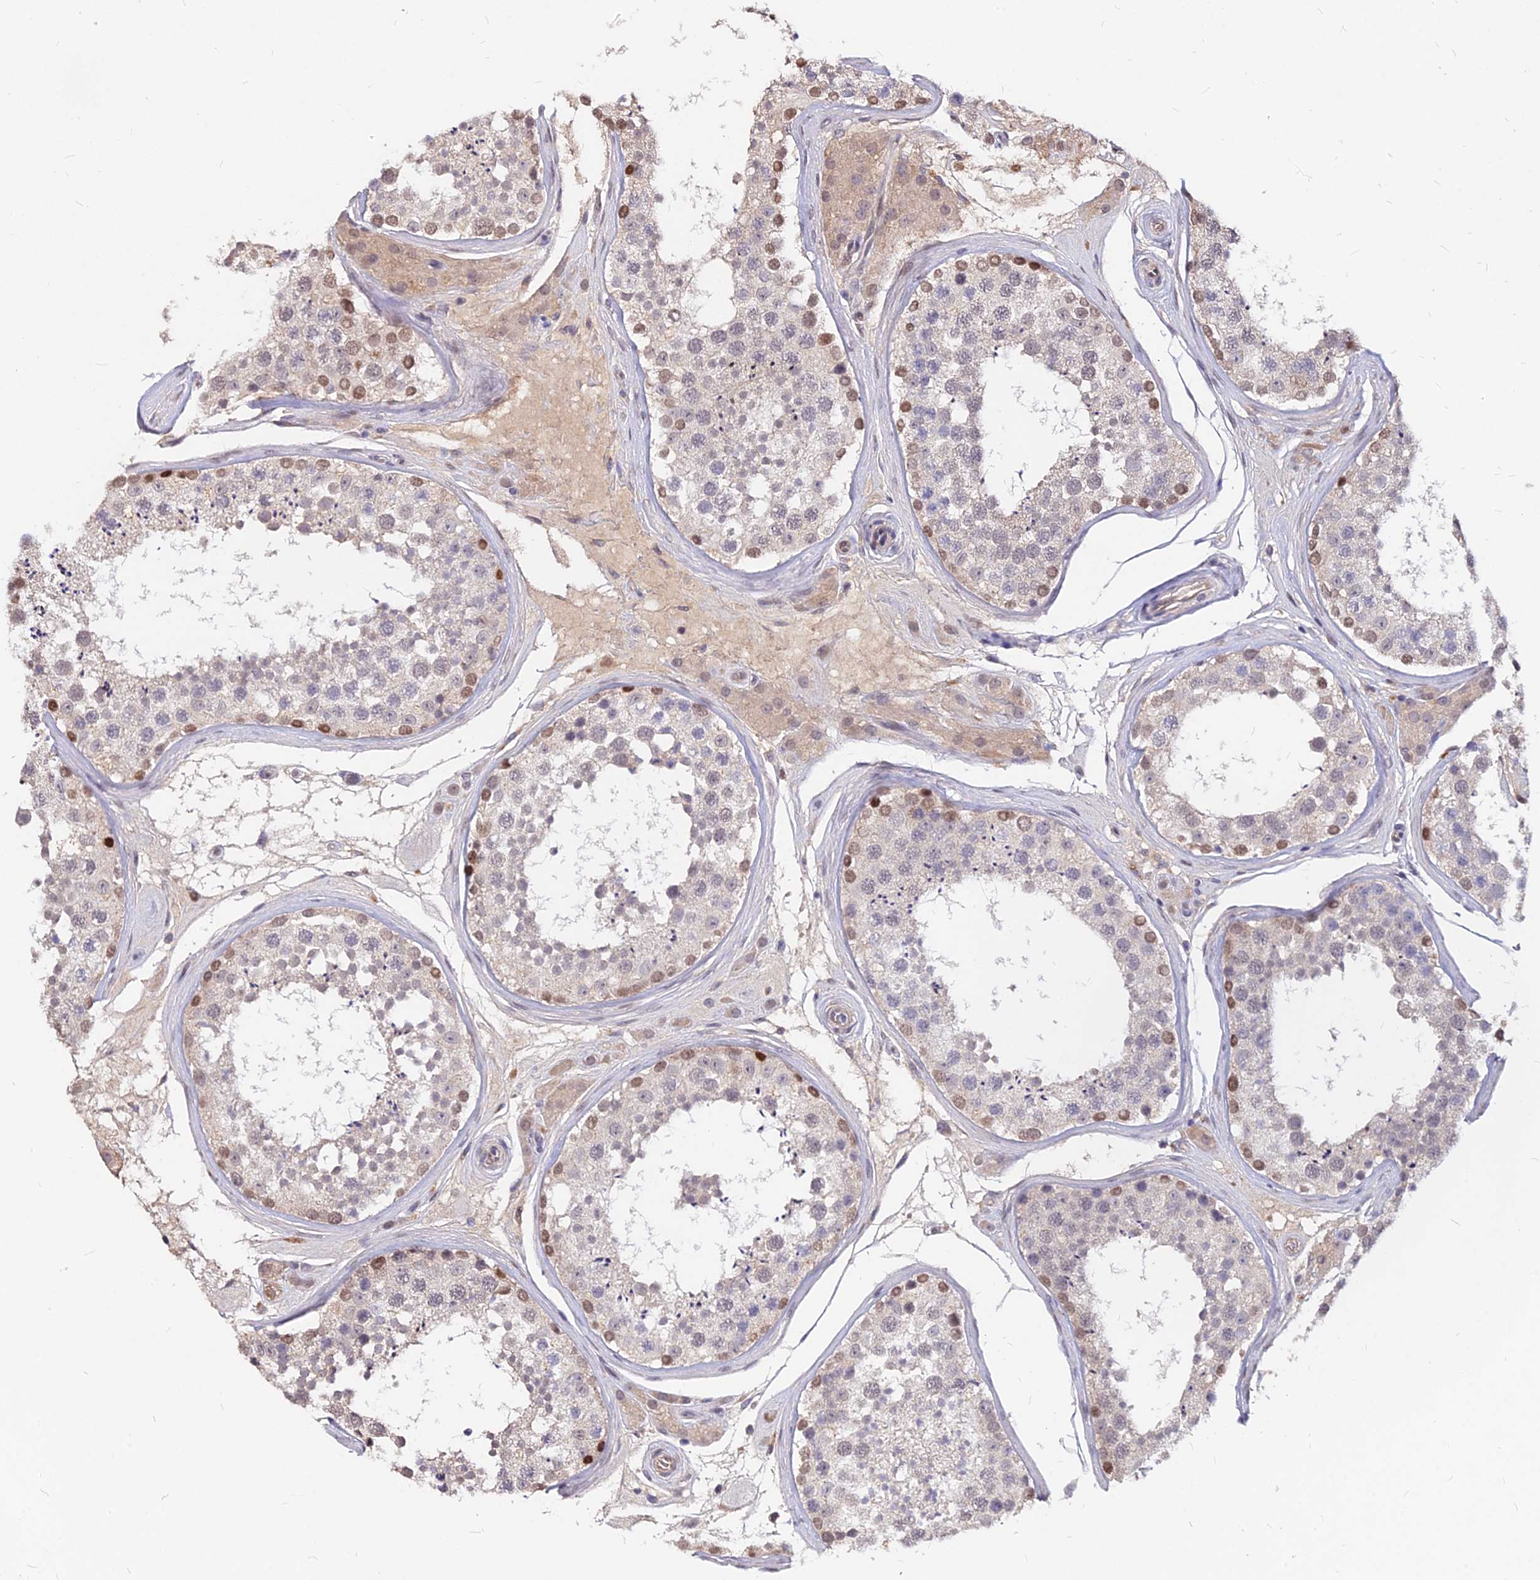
{"staining": {"intensity": "moderate", "quantity": "<25%", "location": "nuclear"}, "tissue": "testis", "cell_type": "Cells in seminiferous ducts", "image_type": "normal", "snomed": [{"axis": "morphology", "description": "Normal tissue, NOS"}, {"axis": "topography", "description": "Testis"}], "caption": "Immunohistochemistry (DAB (3,3'-diaminobenzidine)) staining of benign human testis exhibits moderate nuclear protein expression in approximately <25% of cells in seminiferous ducts. (DAB IHC with brightfield microscopy, high magnification).", "gene": "C11orf68", "patient": {"sex": "male", "age": 46}}